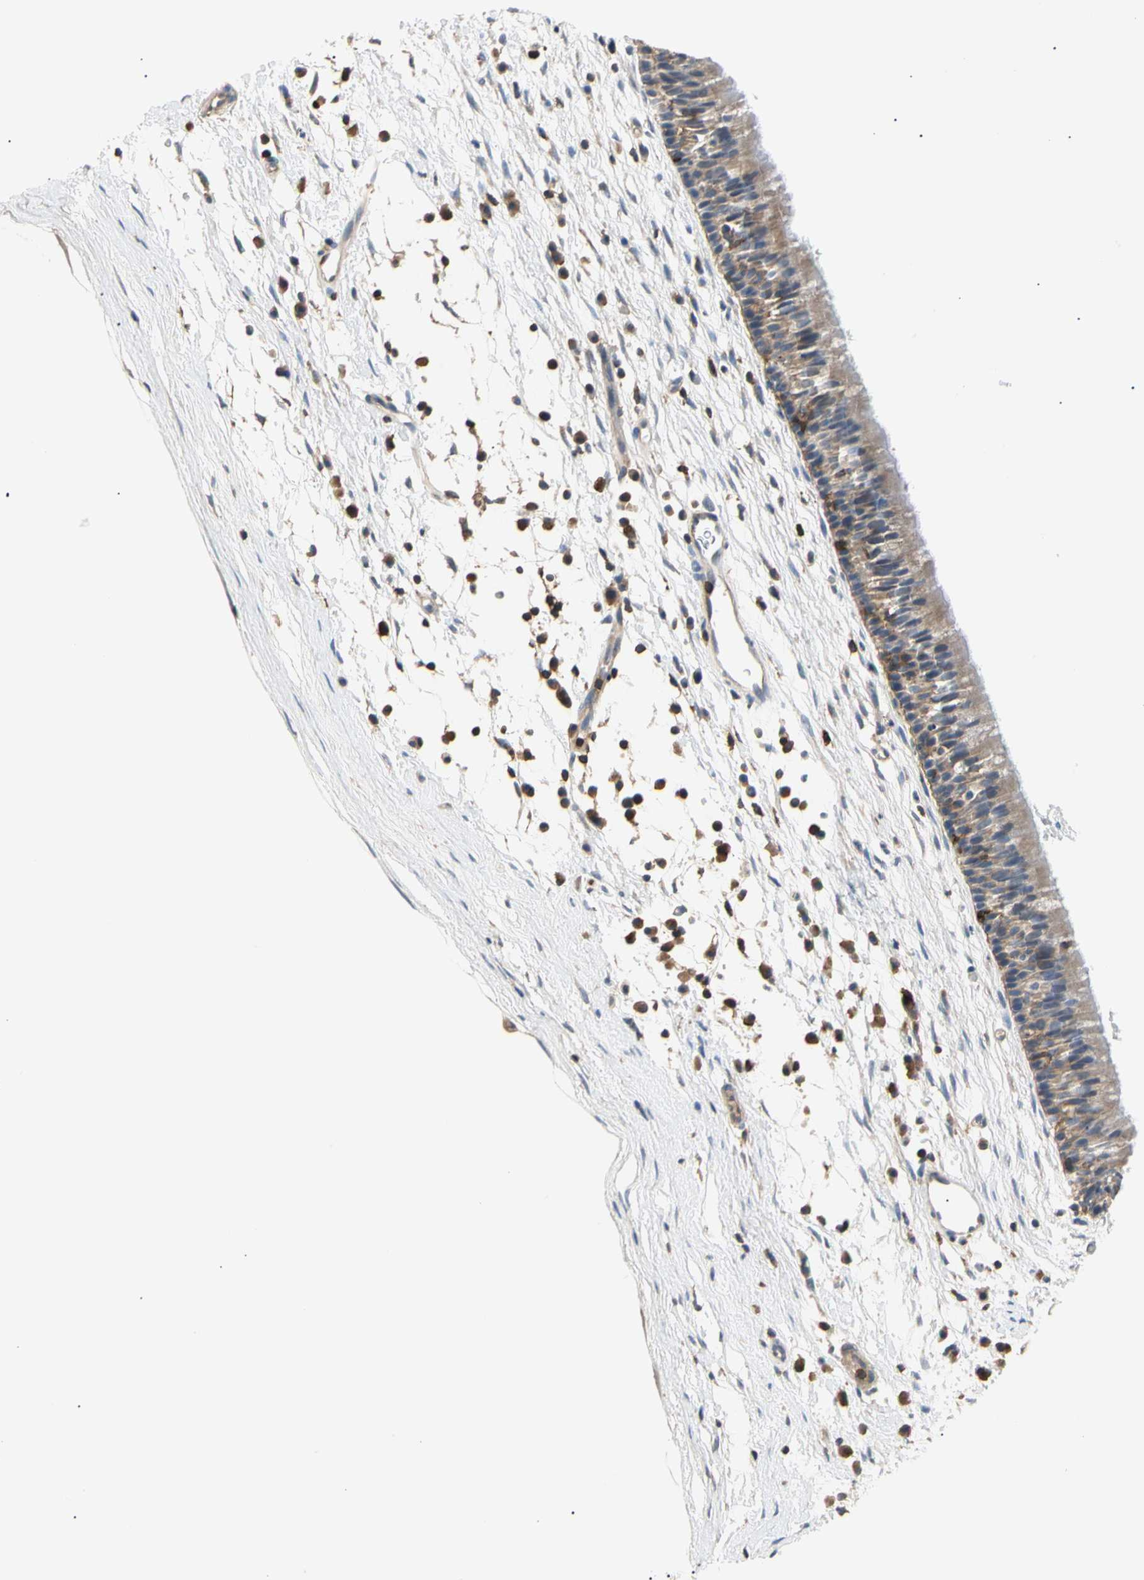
{"staining": {"intensity": "weak", "quantity": ">75%", "location": "cytoplasmic/membranous"}, "tissue": "nasopharynx", "cell_type": "Respiratory epithelial cells", "image_type": "normal", "snomed": [{"axis": "morphology", "description": "Normal tissue, NOS"}, {"axis": "topography", "description": "Nasopharynx"}], "caption": "Protein analysis of normal nasopharynx reveals weak cytoplasmic/membranous positivity in about >75% of respiratory epithelial cells. The staining is performed using DAB brown chromogen to label protein expression. The nuclei are counter-stained blue using hematoxylin.", "gene": "TNFRSF18", "patient": {"sex": "male", "age": 13}}